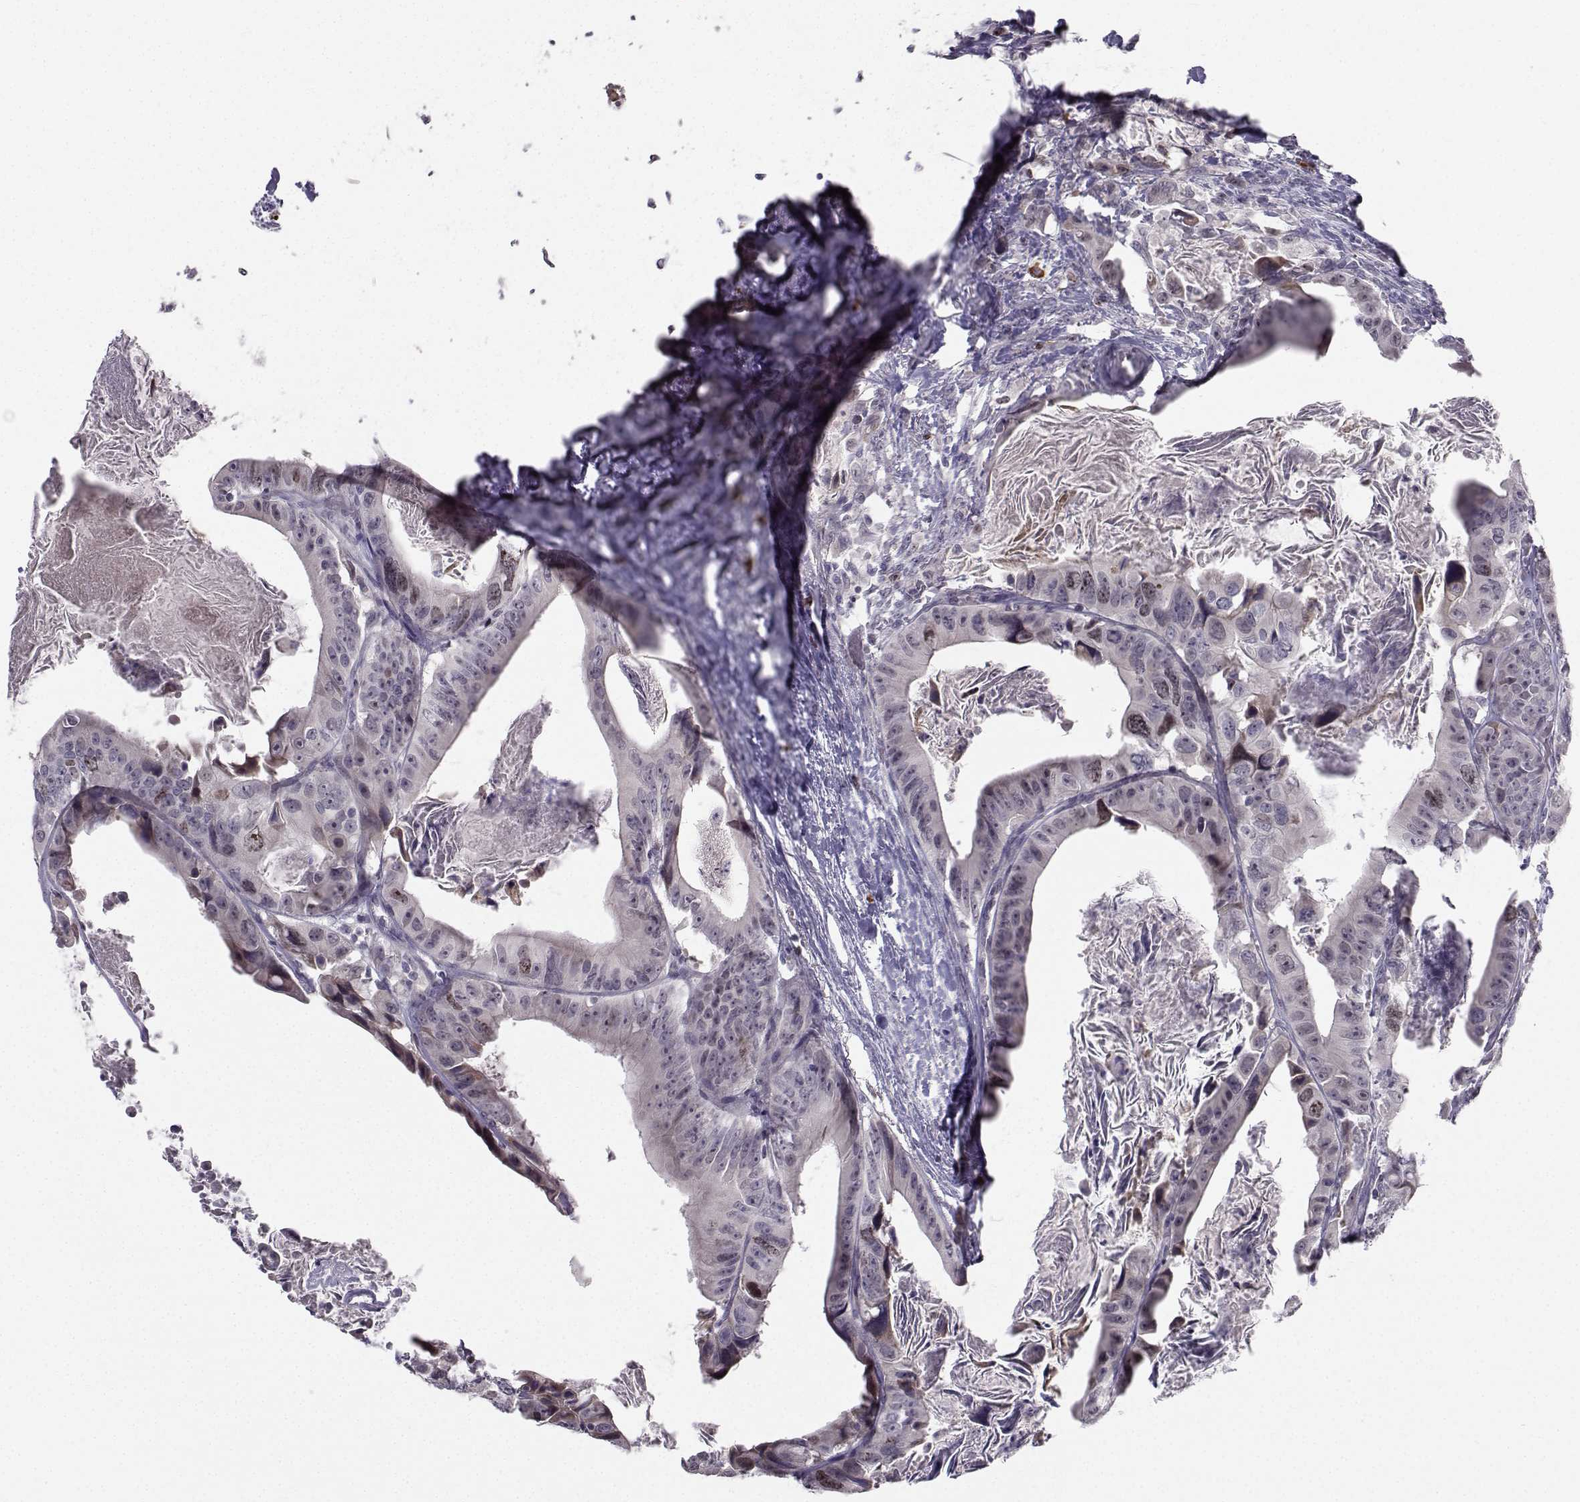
{"staining": {"intensity": "weak", "quantity": "<25%", "location": "nuclear"}, "tissue": "colorectal cancer", "cell_type": "Tumor cells", "image_type": "cancer", "snomed": [{"axis": "morphology", "description": "Adenocarcinoma, NOS"}, {"axis": "topography", "description": "Rectum"}], "caption": "Immunohistochemistry micrograph of adenocarcinoma (colorectal) stained for a protein (brown), which shows no expression in tumor cells.", "gene": "LRP8", "patient": {"sex": "male", "age": 64}}